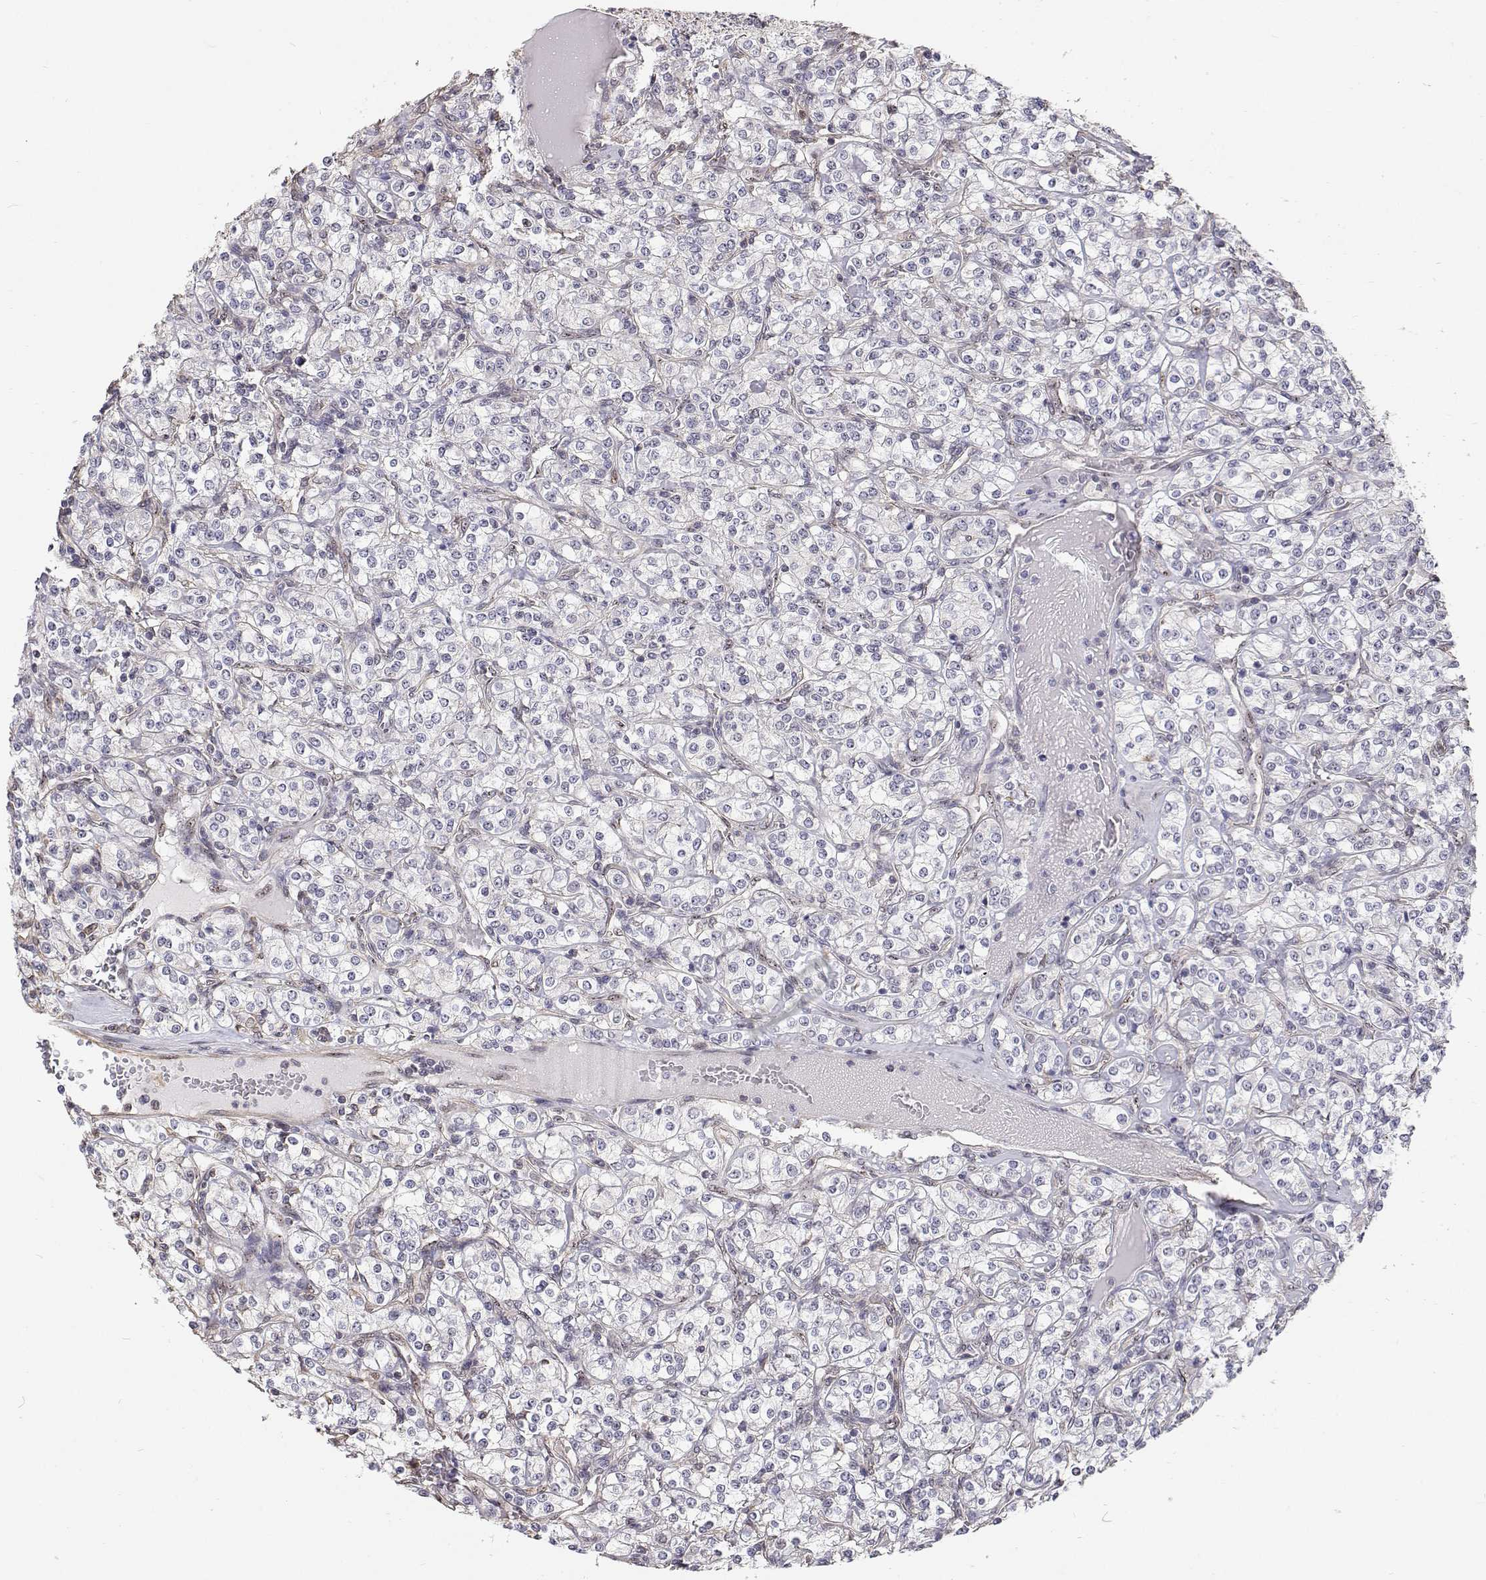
{"staining": {"intensity": "negative", "quantity": "none", "location": "none"}, "tissue": "renal cancer", "cell_type": "Tumor cells", "image_type": "cancer", "snomed": [{"axis": "morphology", "description": "Adenocarcinoma, NOS"}, {"axis": "topography", "description": "Kidney"}], "caption": "This is an immunohistochemistry (IHC) micrograph of human renal cancer. There is no positivity in tumor cells.", "gene": "GSDMA", "patient": {"sex": "male", "age": 77}}